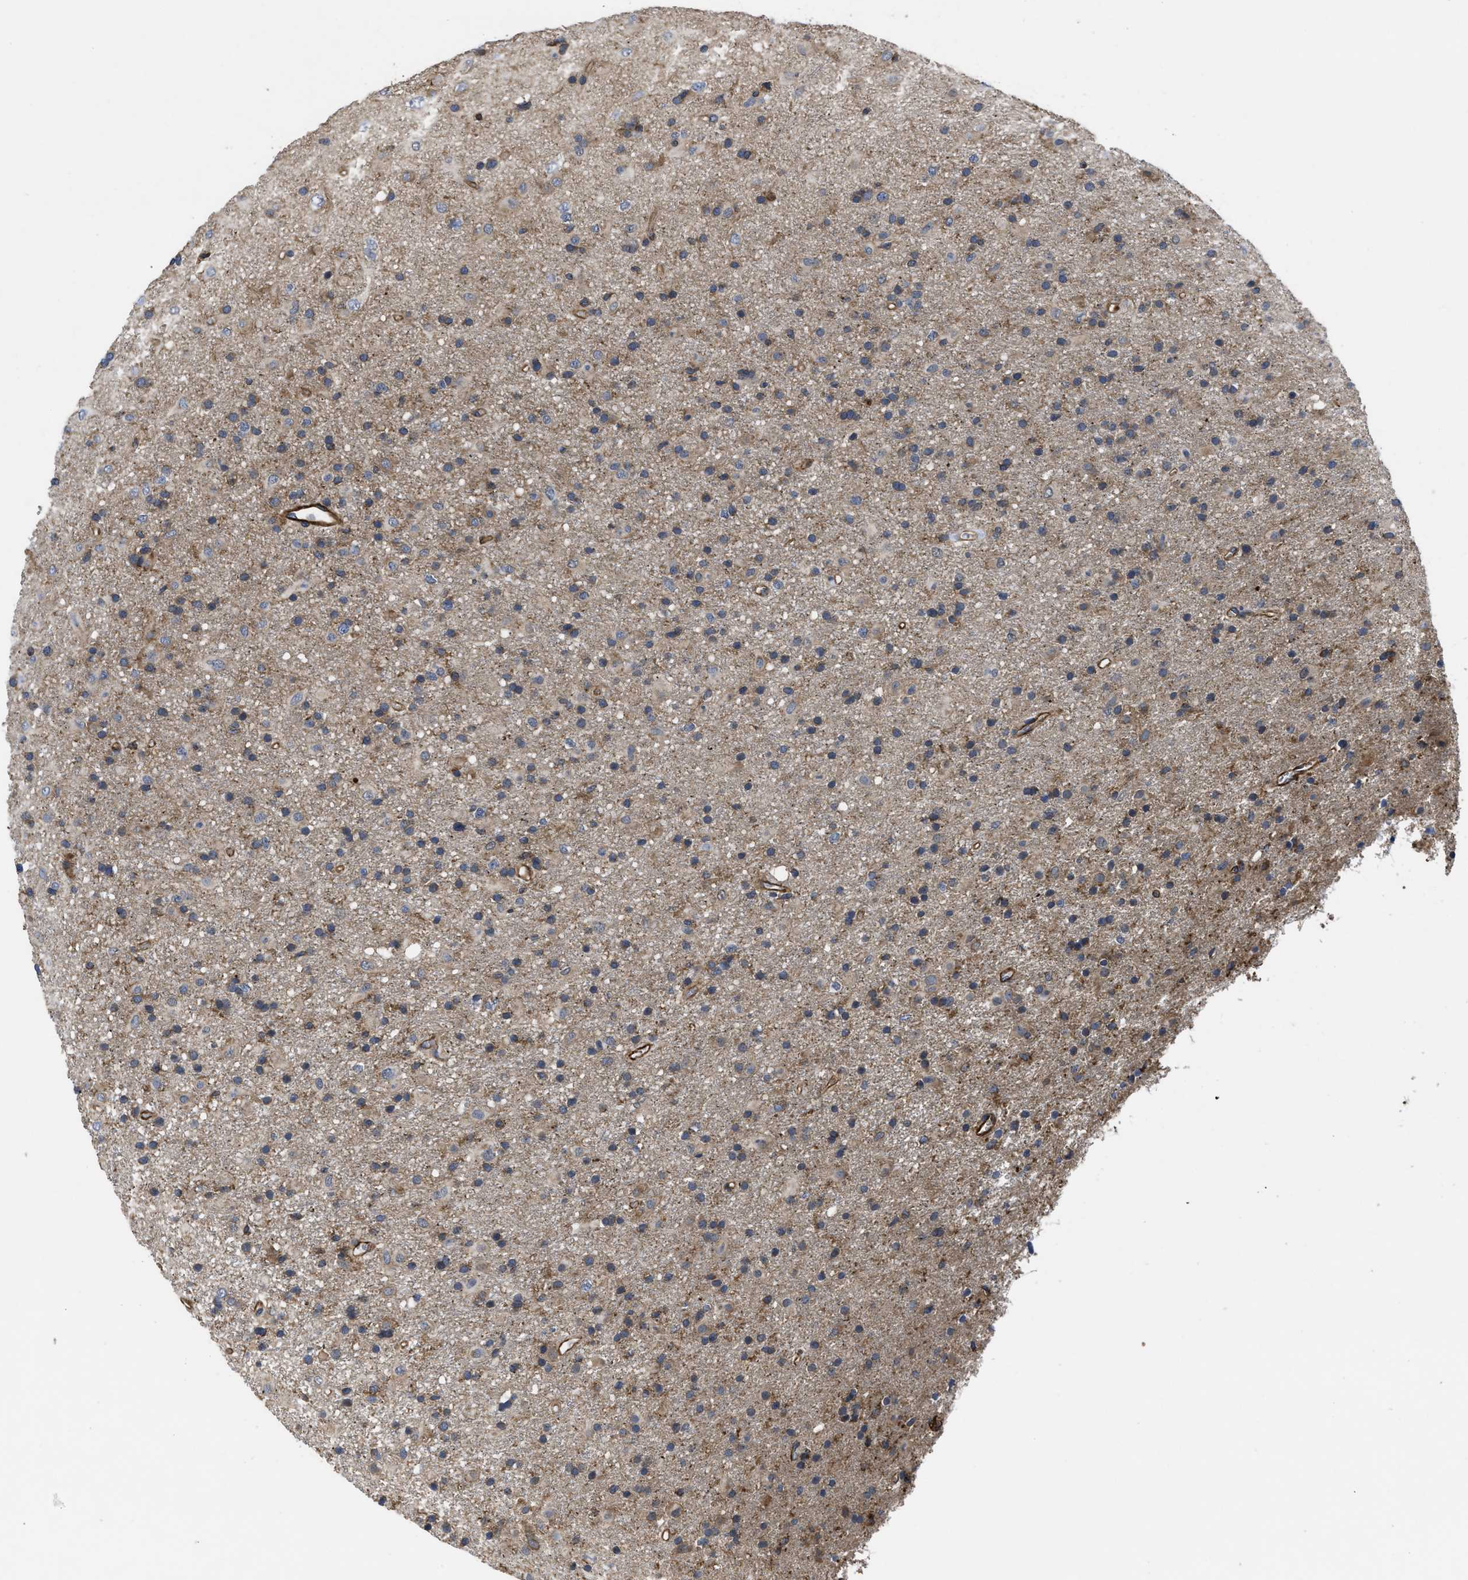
{"staining": {"intensity": "moderate", "quantity": ">75%", "location": "cytoplasmic/membranous"}, "tissue": "glioma", "cell_type": "Tumor cells", "image_type": "cancer", "snomed": [{"axis": "morphology", "description": "Glioma, malignant, Low grade"}, {"axis": "topography", "description": "Brain"}], "caption": "A histopathology image showing moderate cytoplasmic/membranous expression in about >75% of tumor cells in glioma, as visualized by brown immunohistochemical staining.", "gene": "SCUBE2", "patient": {"sex": "male", "age": 65}}